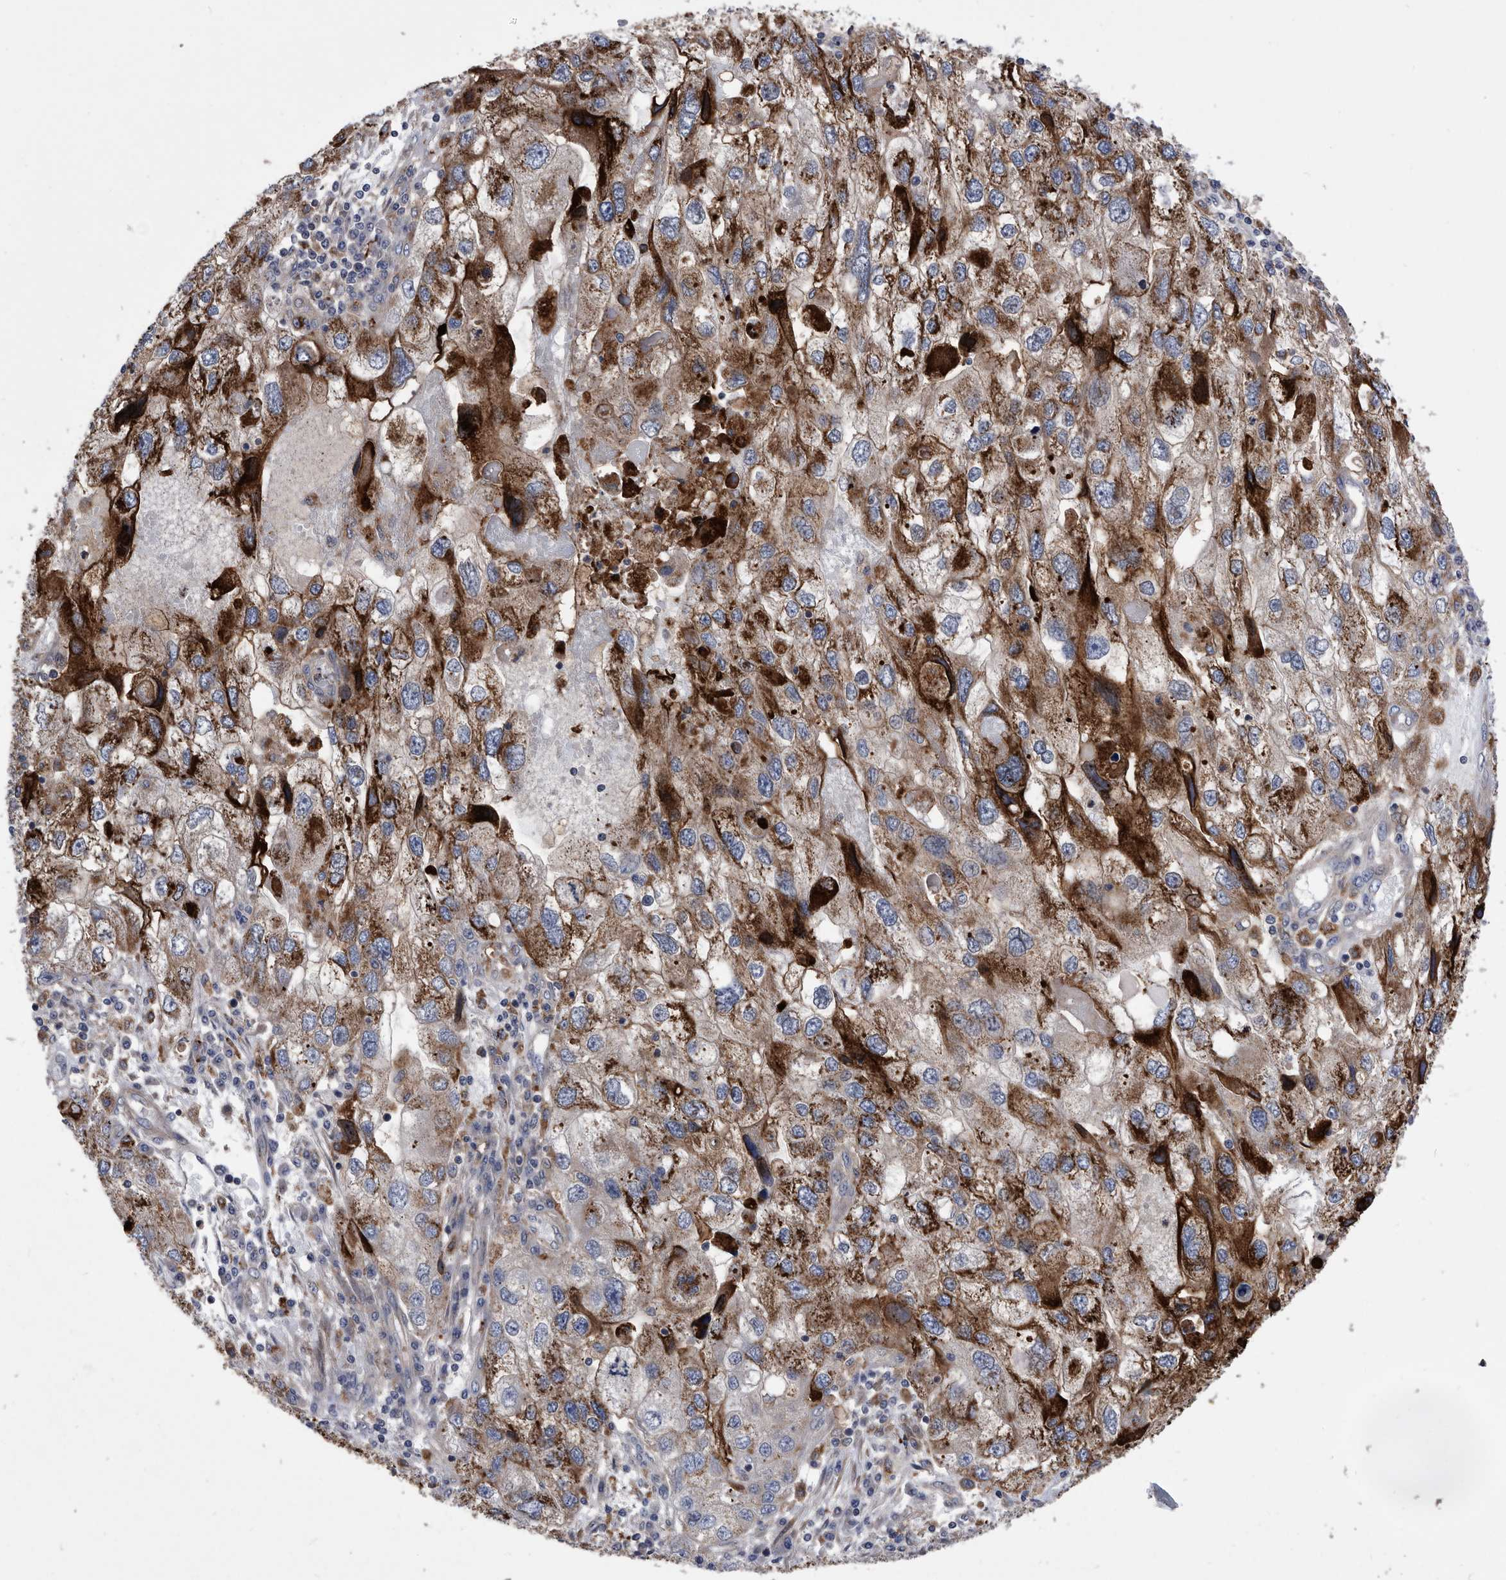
{"staining": {"intensity": "strong", "quantity": "25%-75%", "location": "cytoplasmic/membranous"}, "tissue": "endometrial cancer", "cell_type": "Tumor cells", "image_type": "cancer", "snomed": [{"axis": "morphology", "description": "Adenocarcinoma, NOS"}, {"axis": "topography", "description": "Endometrium"}], "caption": "IHC image of neoplastic tissue: endometrial cancer (adenocarcinoma) stained using immunohistochemistry shows high levels of strong protein expression localized specifically in the cytoplasmic/membranous of tumor cells, appearing as a cytoplasmic/membranous brown color.", "gene": "BAIAP3", "patient": {"sex": "female", "age": 49}}